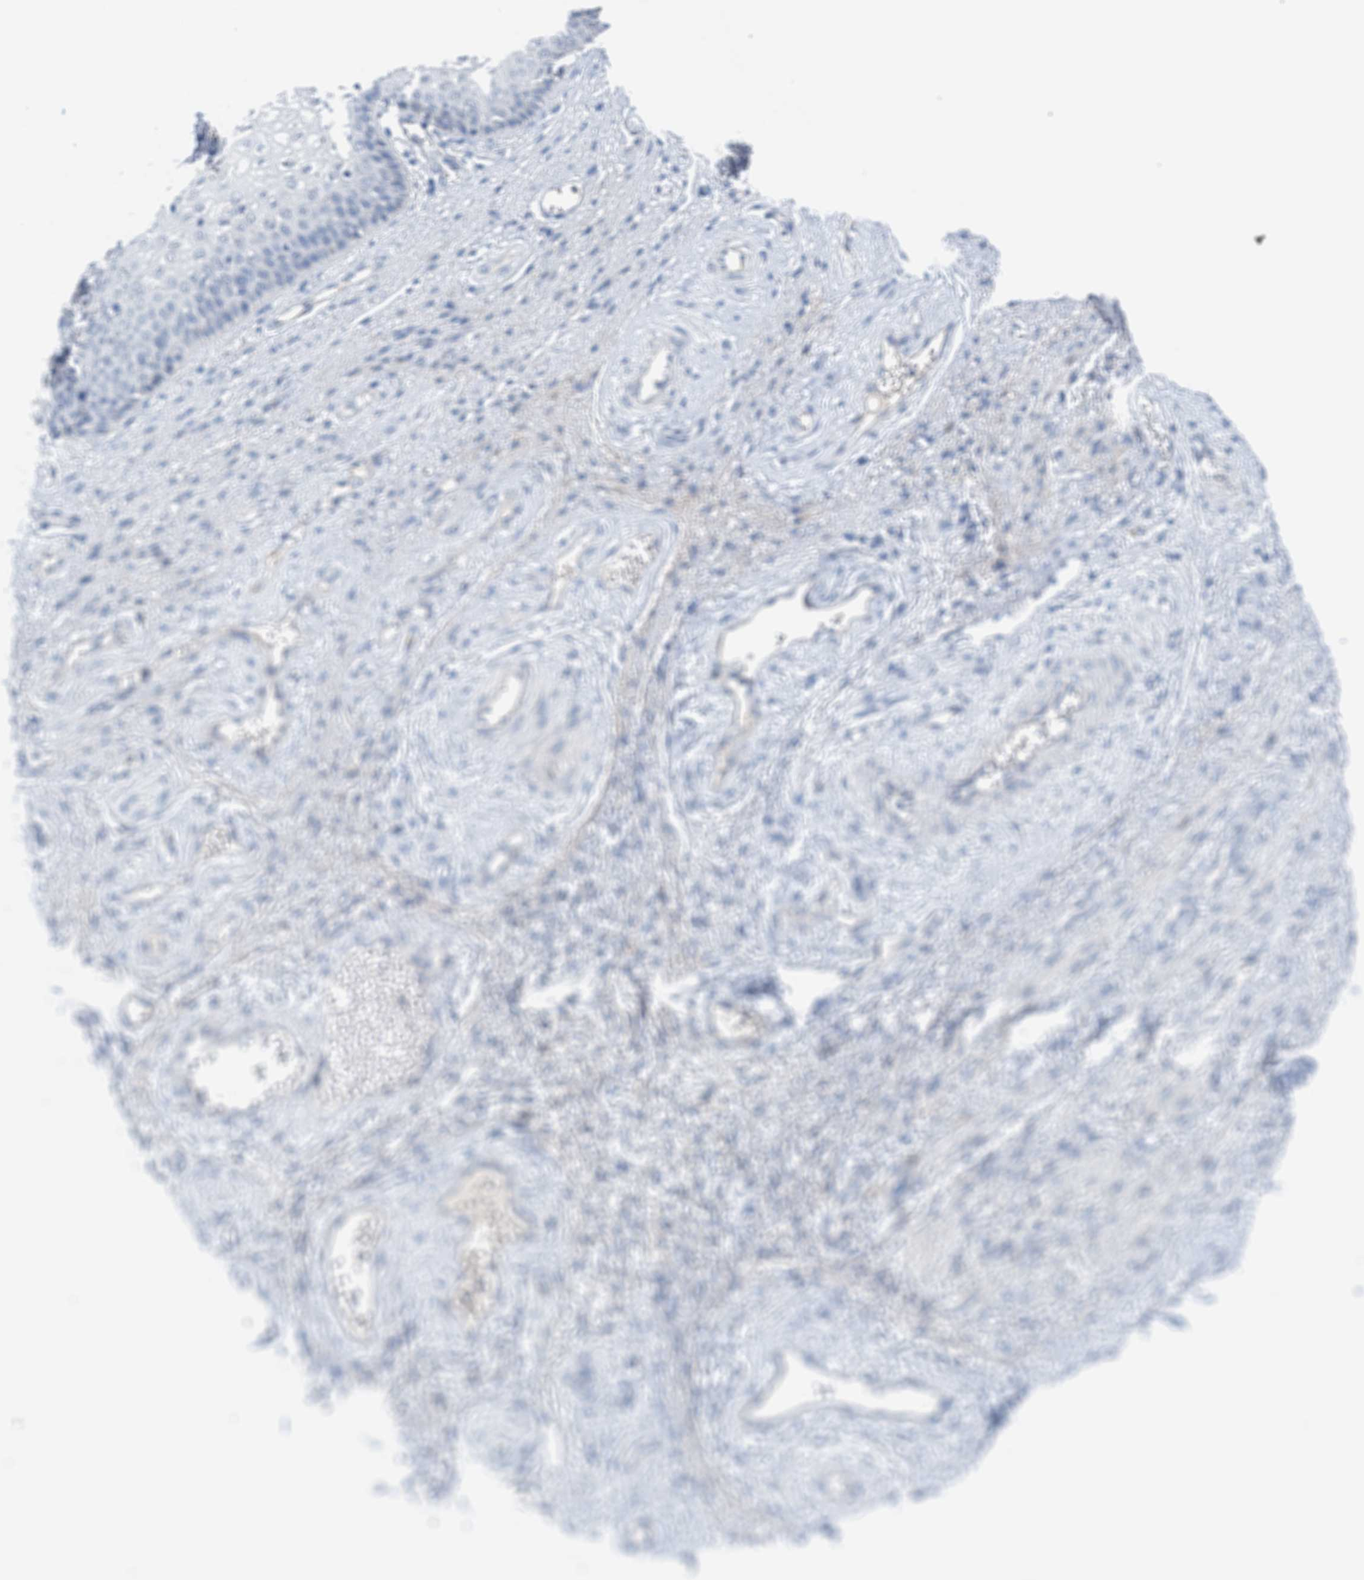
{"staining": {"intensity": "negative", "quantity": "none", "location": "none"}, "tissue": "vagina", "cell_type": "Squamous epithelial cells", "image_type": "normal", "snomed": [{"axis": "morphology", "description": "Normal tissue, NOS"}, {"axis": "topography", "description": "Vagina"}], "caption": "Human vagina stained for a protein using immunohistochemistry (IHC) displays no positivity in squamous epithelial cells.", "gene": "OR9K2", "patient": {"sex": "female", "age": 34}}